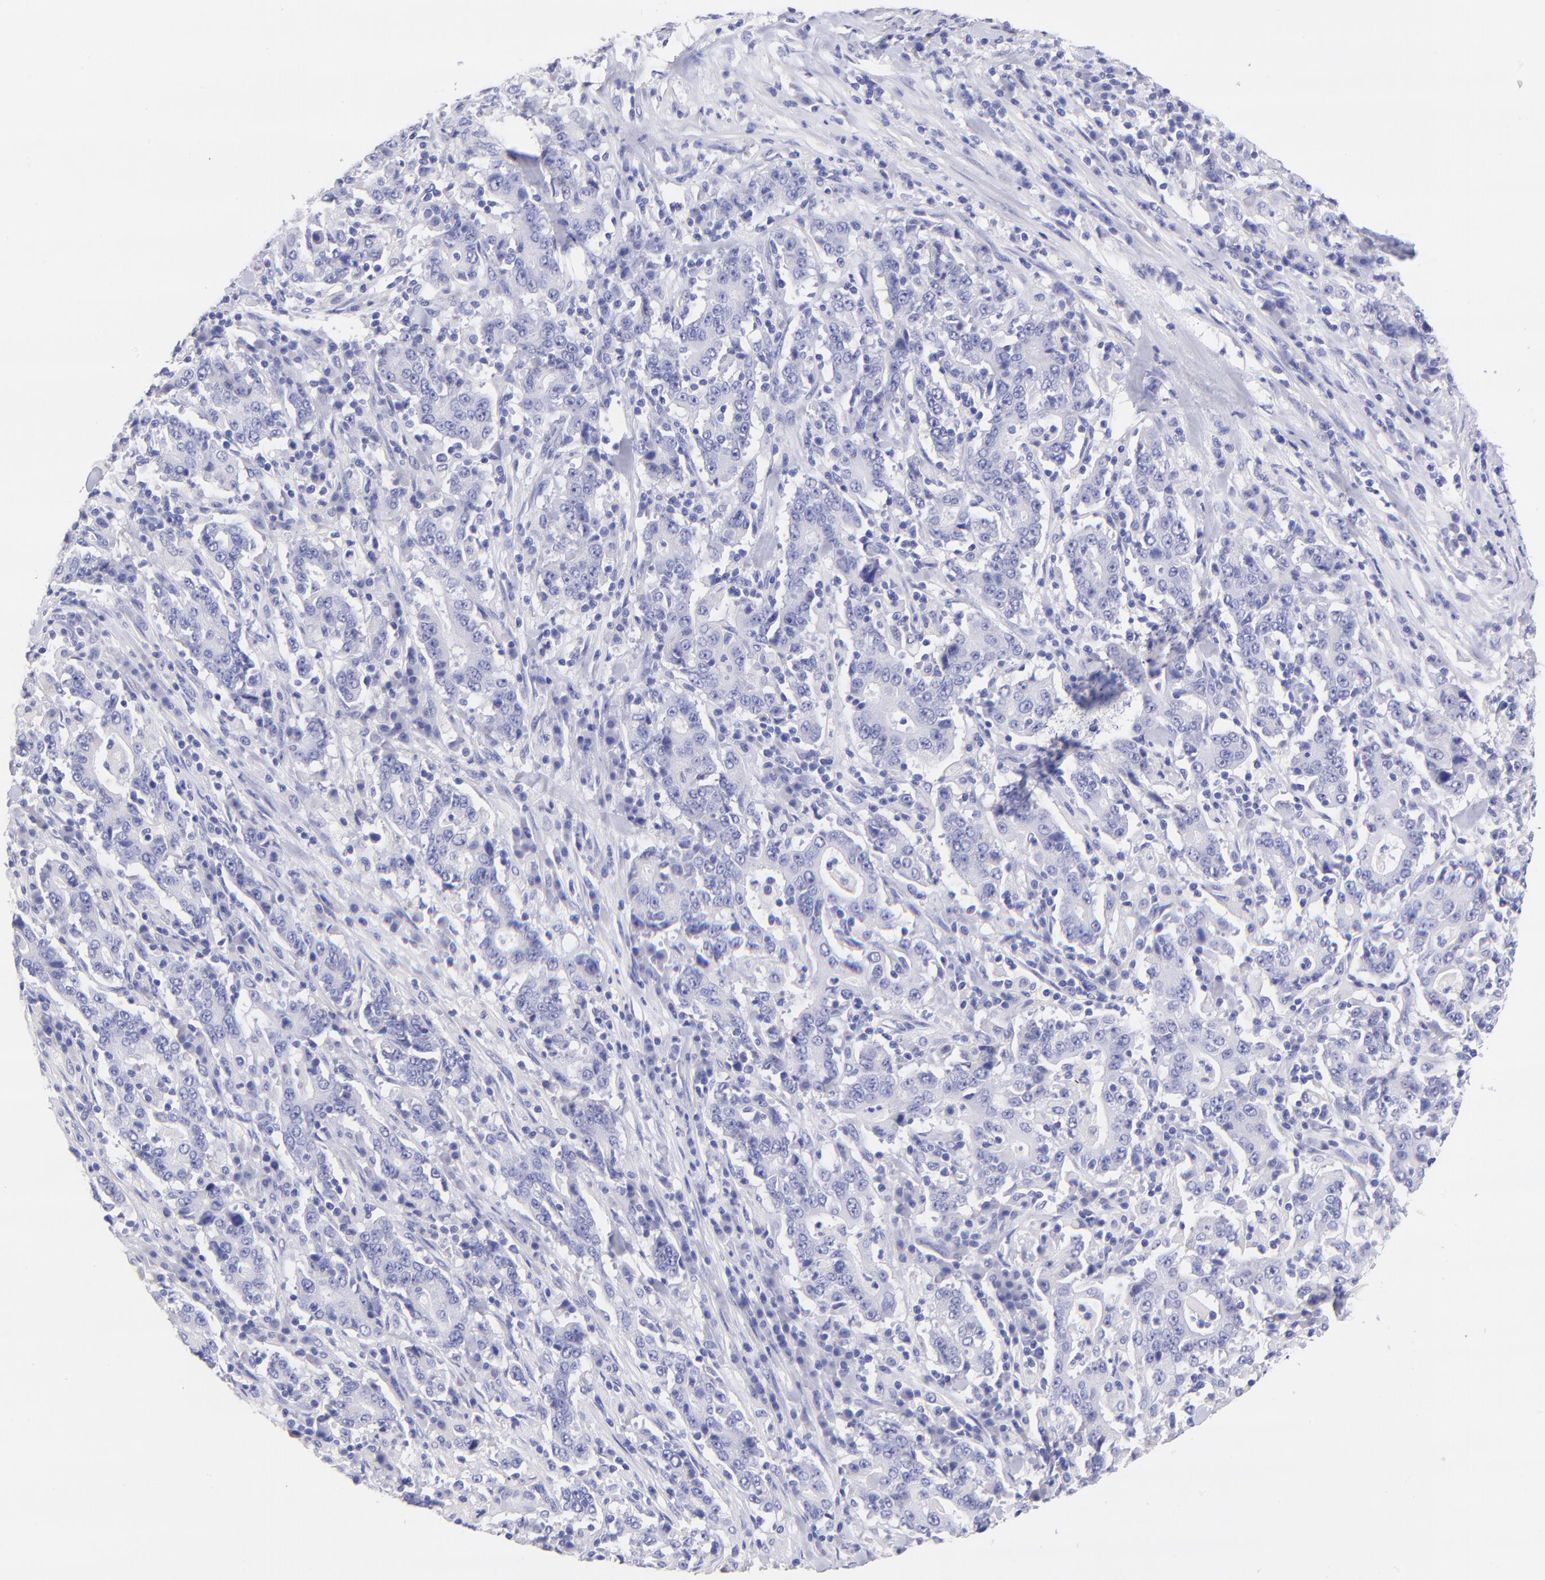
{"staining": {"intensity": "negative", "quantity": "none", "location": "none"}, "tissue": "stomach cancer", "cell_type": "Tumor cells", "image_type": "cancer", "snomed": [{"axis": "morphology", "description": "Normal tissue, NOS"}, {"axis": "morphology", "description": "Adenocarcinoma, NOS"}, {"axis": "topography", "description": "Stomach, upper"}, {"axis": "topography", "description": "Stomach"}], "caption": "Immunohistochemical staining of human stomach cancer shows no significant staining in tumor cells. (DAB immunohistochemistry visualized using brightfield microscopy, high magnification).", "gene": "RAB3B", "patient": {"sex": "male", "age": 59}}